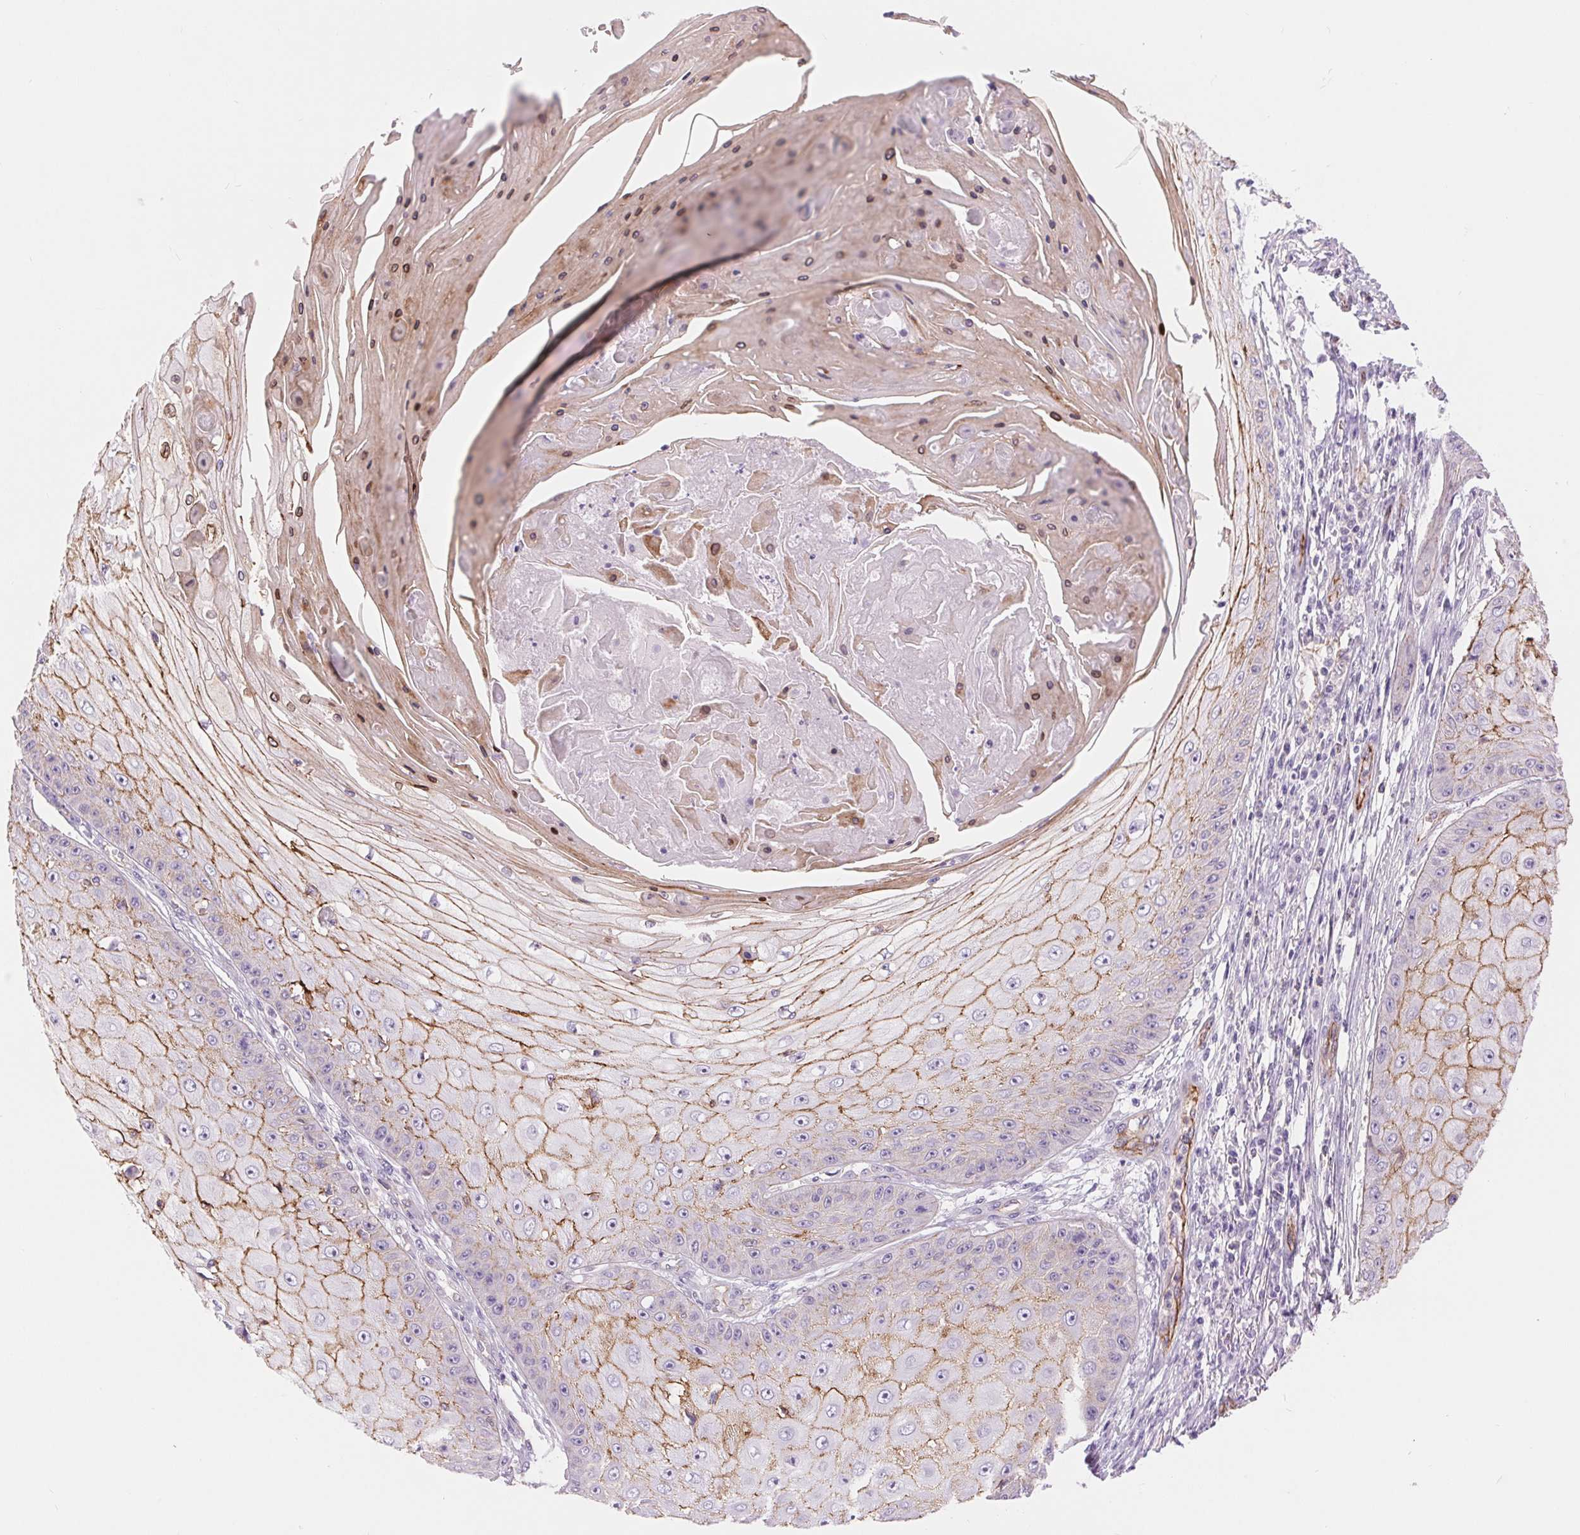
{"staining": {"intensity": "moderate", "quantity": "25%-75%", "location": "cytoplasmic/membranous"}, "tissue": "skin cancer", "cell_type": "Tumor cells", "image_type": "cancer", "snomed": [{"axis": "morphology", "description": "Squamous cell carcinoma, NOS"}, {"axis": "topography", "description": "Skin"}], "caption": "Skin squamous cell carcinoma was stained to show a protein in brown. There is medium levels of moderate cytoplasmic/membranous expression in about 25%-75% of tumor cells. Using DAB (brown) and hematoxylin (blue) stains, captured at high magnification using brightfield microscopy.", "gene": "DIXDC1", "patient": {"sex": "male", "age": 70}}